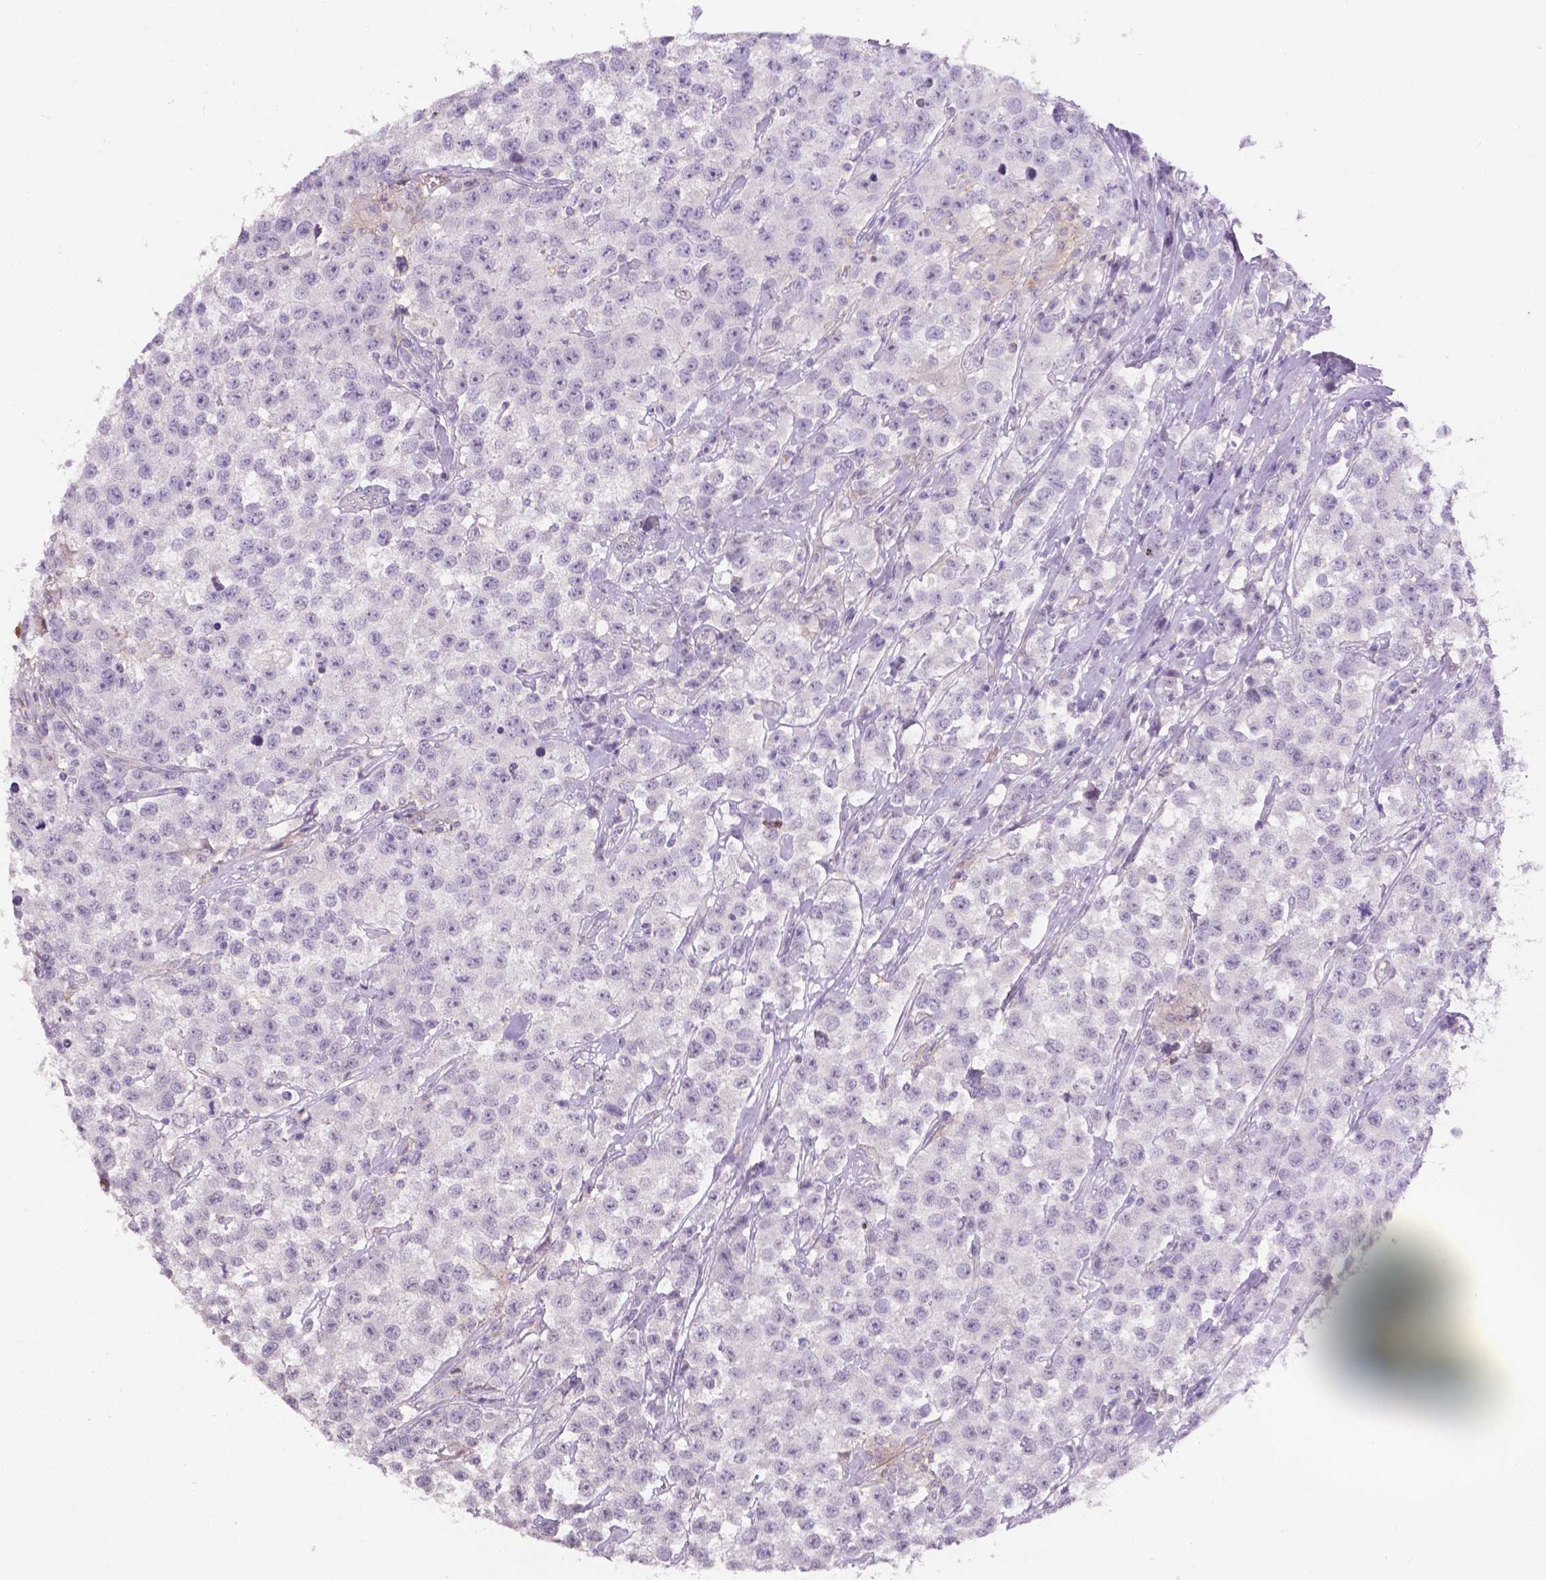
{"staining": {"intensity": "negative", "quantity": "none", "location": "none"}, "tissue": "testis cancer", "cell_type": "Tumor cells", "image_type": "cancer", "snomed": [{"axis": "morphology", "description": "Seminoma, NOS"}, {"axis": "topography", "description": "Testis"}], "caption": "An image of human seminoma (testis) is negative for staining in tumor cells.", "gene": "PLSCR1", "patient": {"sex": "male", "age": 59}}